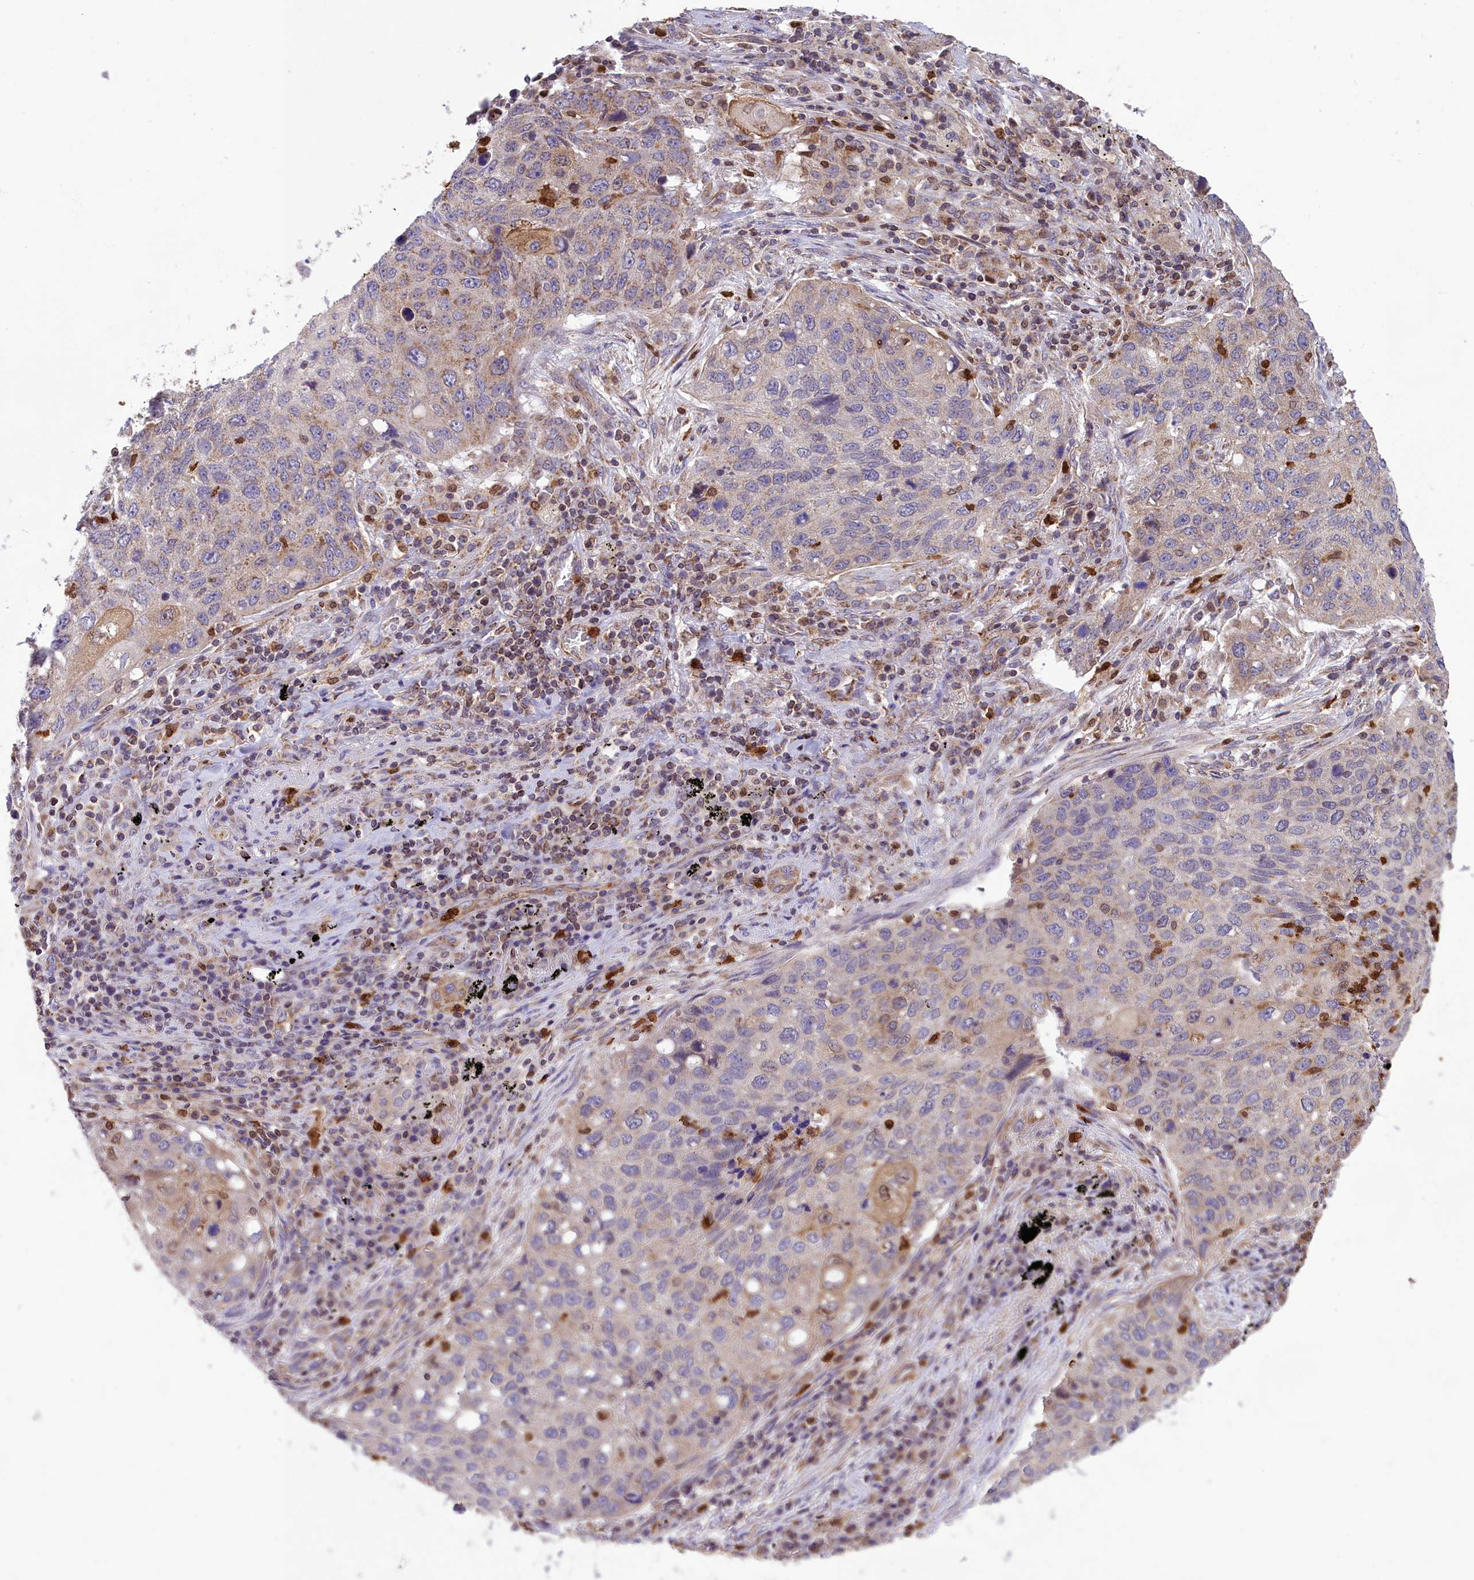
{"staining": {"intensity": "weak", "quantity": "25%-75%", "location": "cytoplasmic/membranous"}, "tissue": "lung cancer", "cell_type": "Tumor cells", "image_type": "cancer", "snomed": [{"axis": "morphology", "description": "Squamous cell carcinoma, NOS"}, {"axis": "topography", "description": "Lung"}], "caption": "Lung squamous cell carcinoma stained with a protein marker displays weak staining in tumor cells.", "gene": "PKHD1L1", "patient": {"sex": "female", "age": 63}}